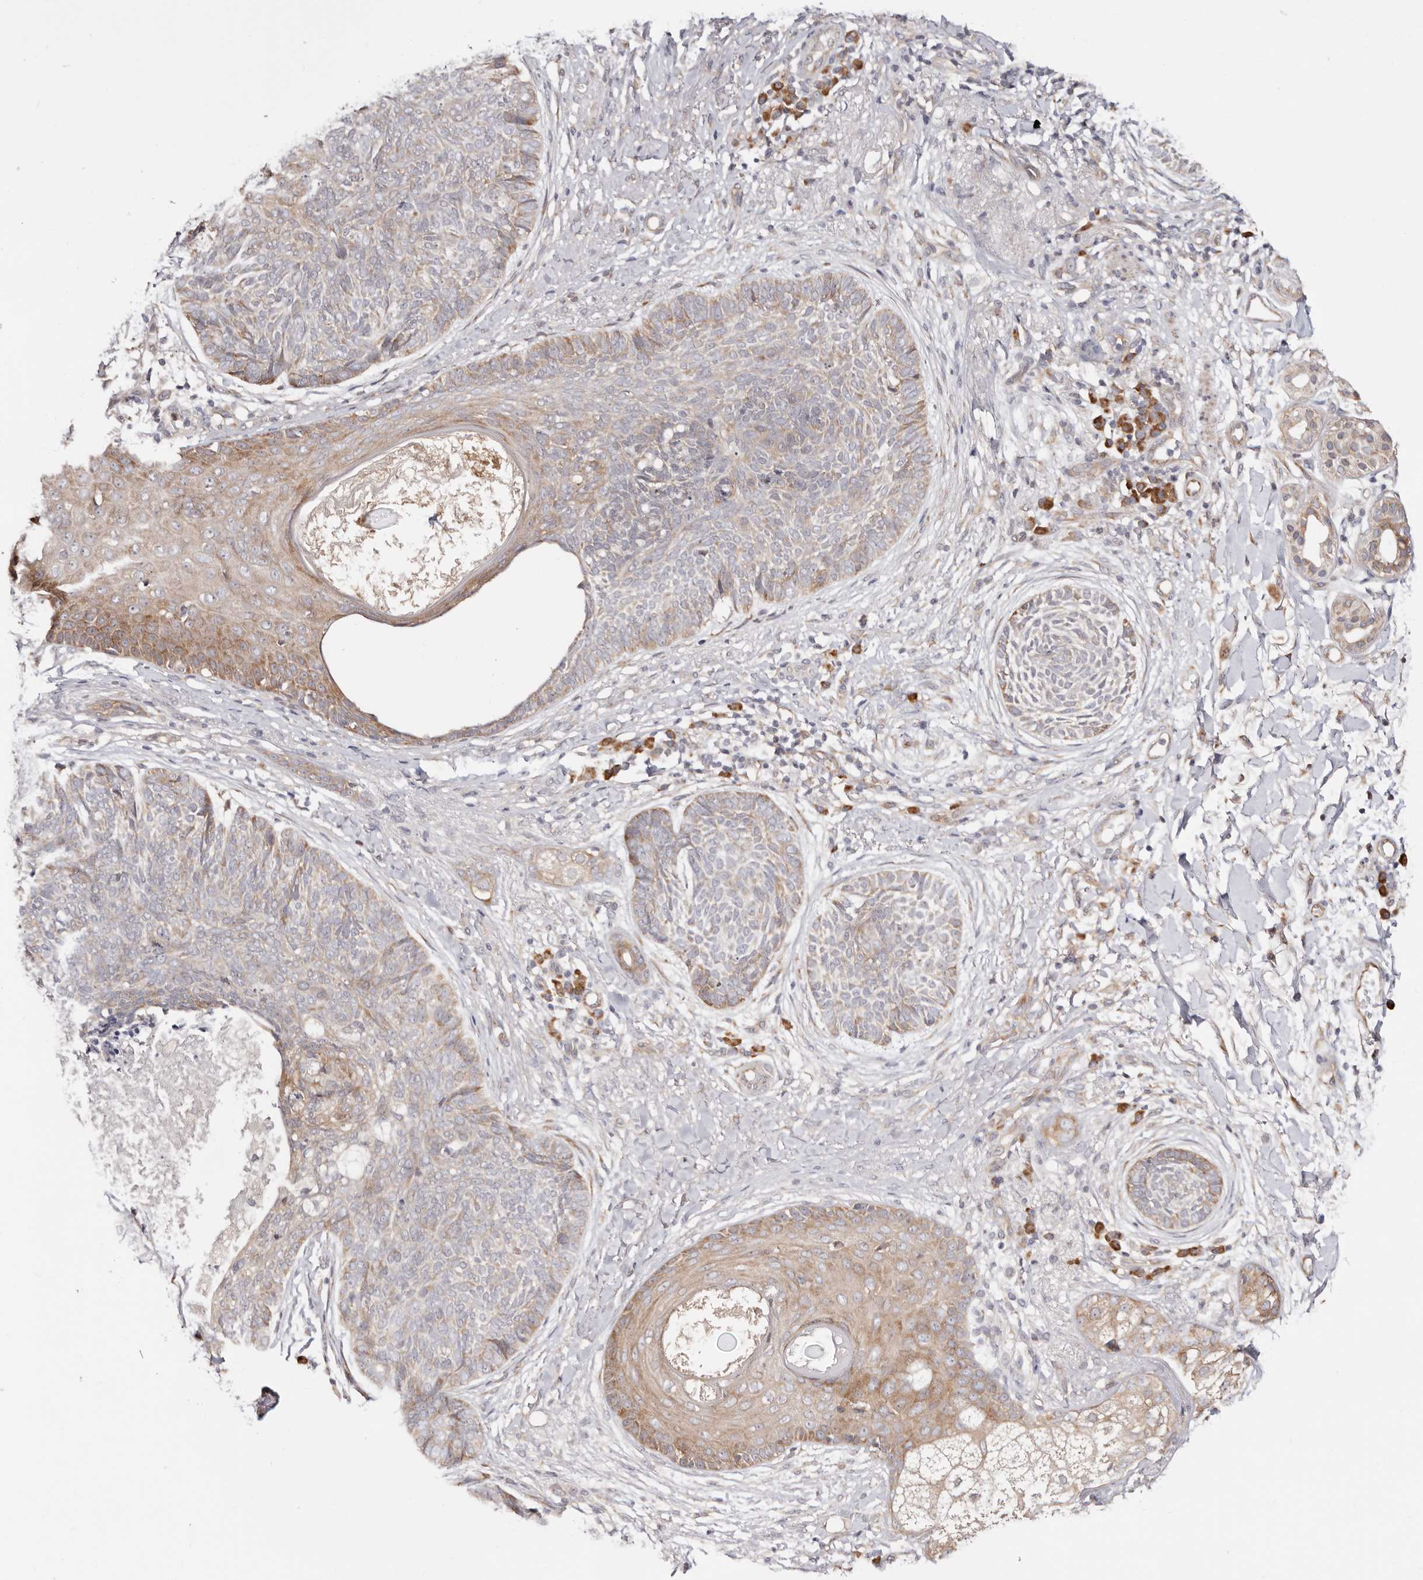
{"staining": {"intensity": "weak", "quantity": "25%-75%", "location": "cytoplasmic/membranous"}, "tissue": "skin cancer", "cell_type": "Tumor cells", "image_type": "cancer", "snomed": [{"axis": "morphology", "description": "Basal cell carcinoma"}, {"axis": "topography", "description": "Skin"}], "caption": "Human skin cancer stained for a protein (brown) demonstrates weak cytoplasmic/membranous positive positivity in about 25%-75% of tumor cells.", "gene": "BCL2L15", "patient": {"sex": "male", "age": 85}}